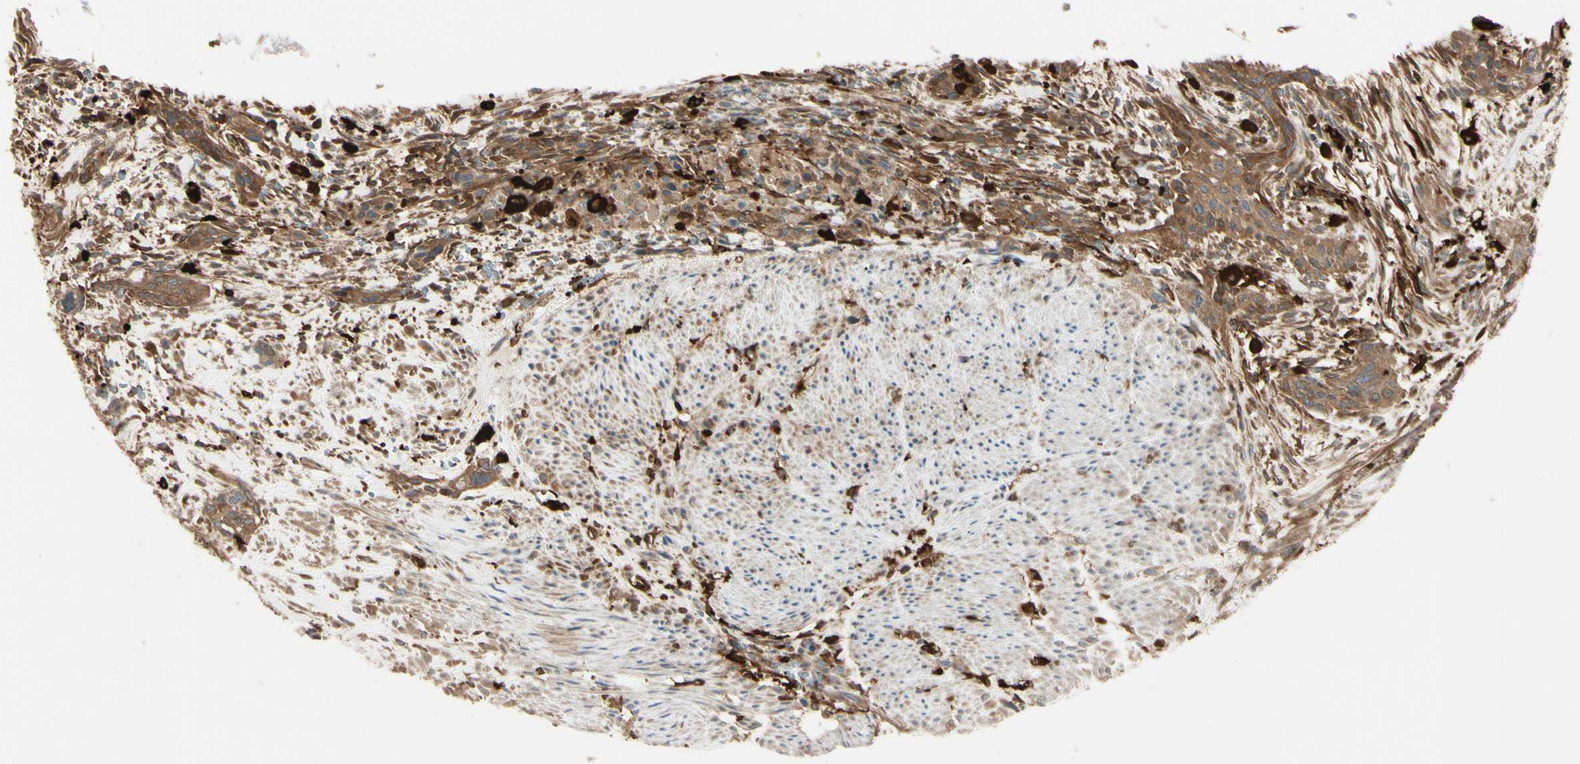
{"staining": {"intensity": "strong", "quantity": ">75%", "location": "cytoplasmic/membranous"}, "tissue": "urothelial cancer", "cell_type": "Tumor cells", "image_type": "cancer", "snomed": [{"axis": "morphology", "description": "Urothelial carcinoma, High grade"}, {"axis": "topography", "description": "Urinary bladder"}], "caption": "Urothelial cancer tissue exhibits strong cytoplasmic/membranous positivity in about >75% of tumor cells", "gene": "PTPN12", "patient": {"sex": "male", "age": 35}}